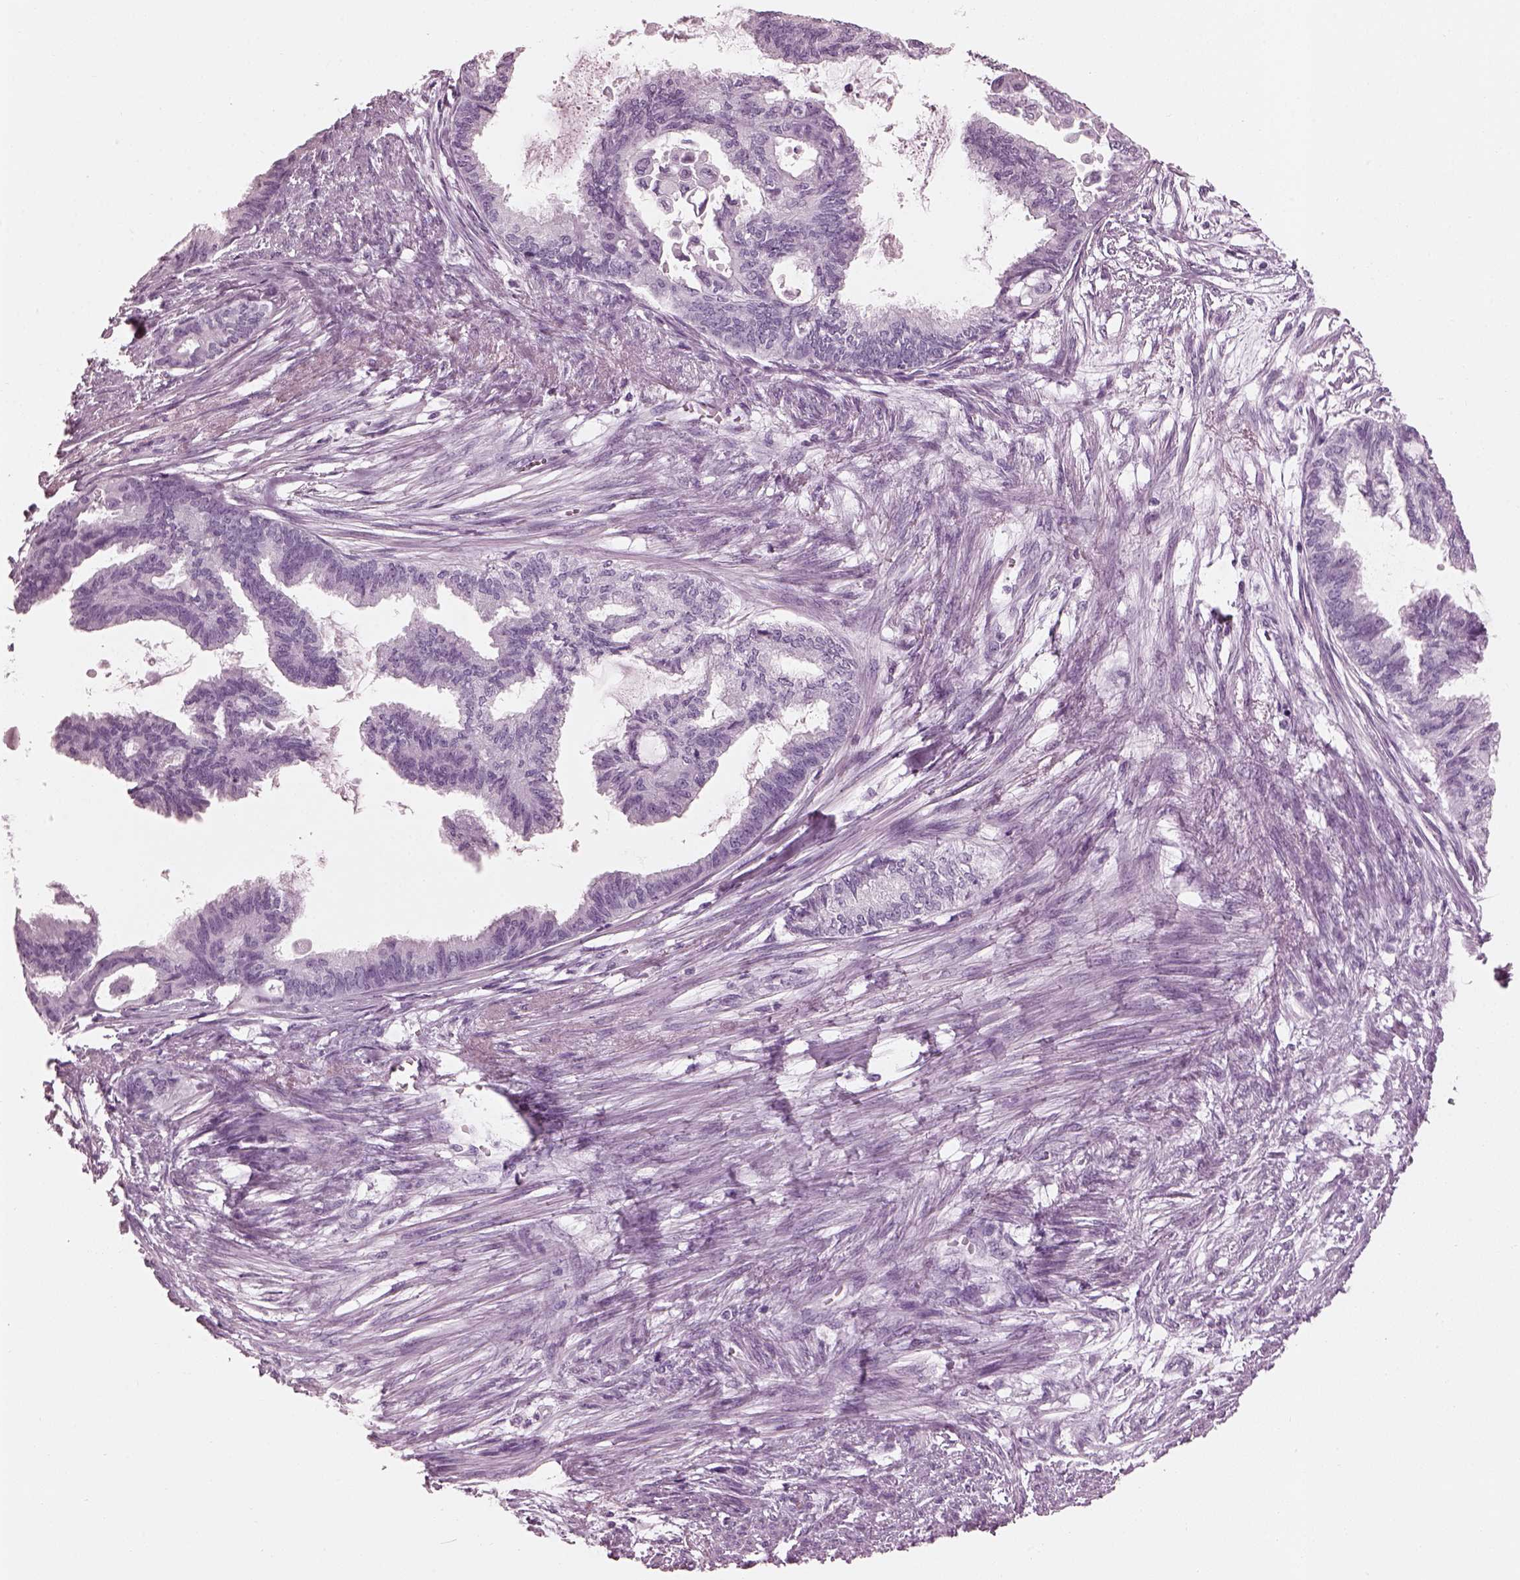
{"staining": {"intensity": "negative", "quantity": "none", "location": "none"}, "tissue": "endometrial cancer", "cell_type": "Tumor cells", "image_type": "cancer", "snomed": [{"axis": "morphology", "description": "Adenocarcinoma, NOS"}, {"axis": "topography", "description": "Endometrium"}], "caption": "The immunohistochemistry image has no significant positivity in tumor cells of endometrial cancer (adenocarcinoma) tissue. Nuclei are stained in blue.", "gene": "TCHHL1", "patient": {"sex": "female", "age": 86}}